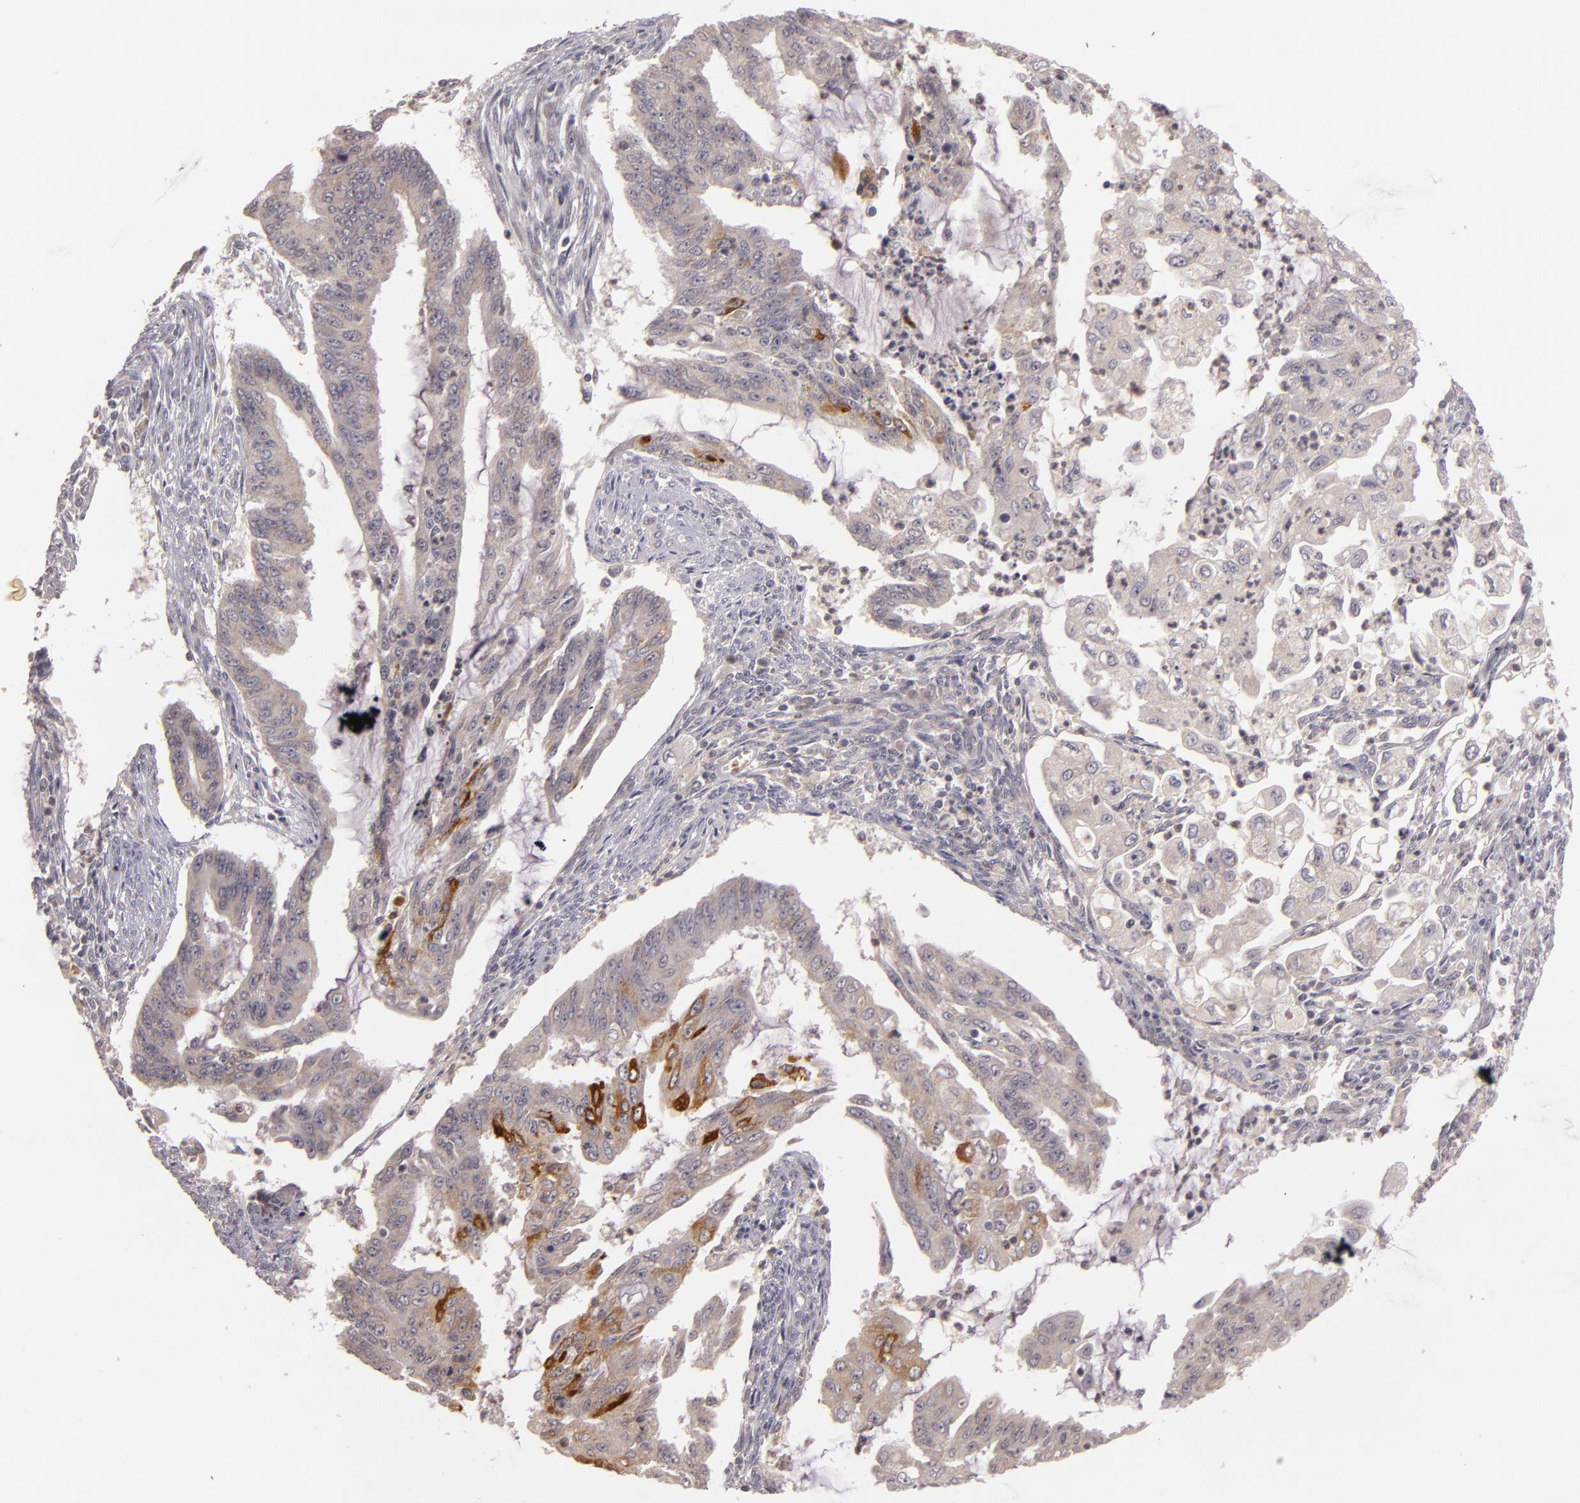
{"staining": {"intensity": "moderate", "quantity": "<25%", "location": "cytoplasmic/membranous"}, "tissue": "endometrial cancer", "cell_type": "Tumor cells", "image_type": "cancer", "snomed": [{"axis": "morphology", "description": "Adenocarcinoma, NOS"}, {"axis": "topography", "description": "Endometrium"}], "caption": "Immunohistochemistry (IHC) of adenocarcinoma (endometrial) demonstrates low levels of moderate cytoplasmic/membranous staining in about <25% of tumor cells.", "gene": "TFF1", "patient": {"sex": "female", "age": 75}}